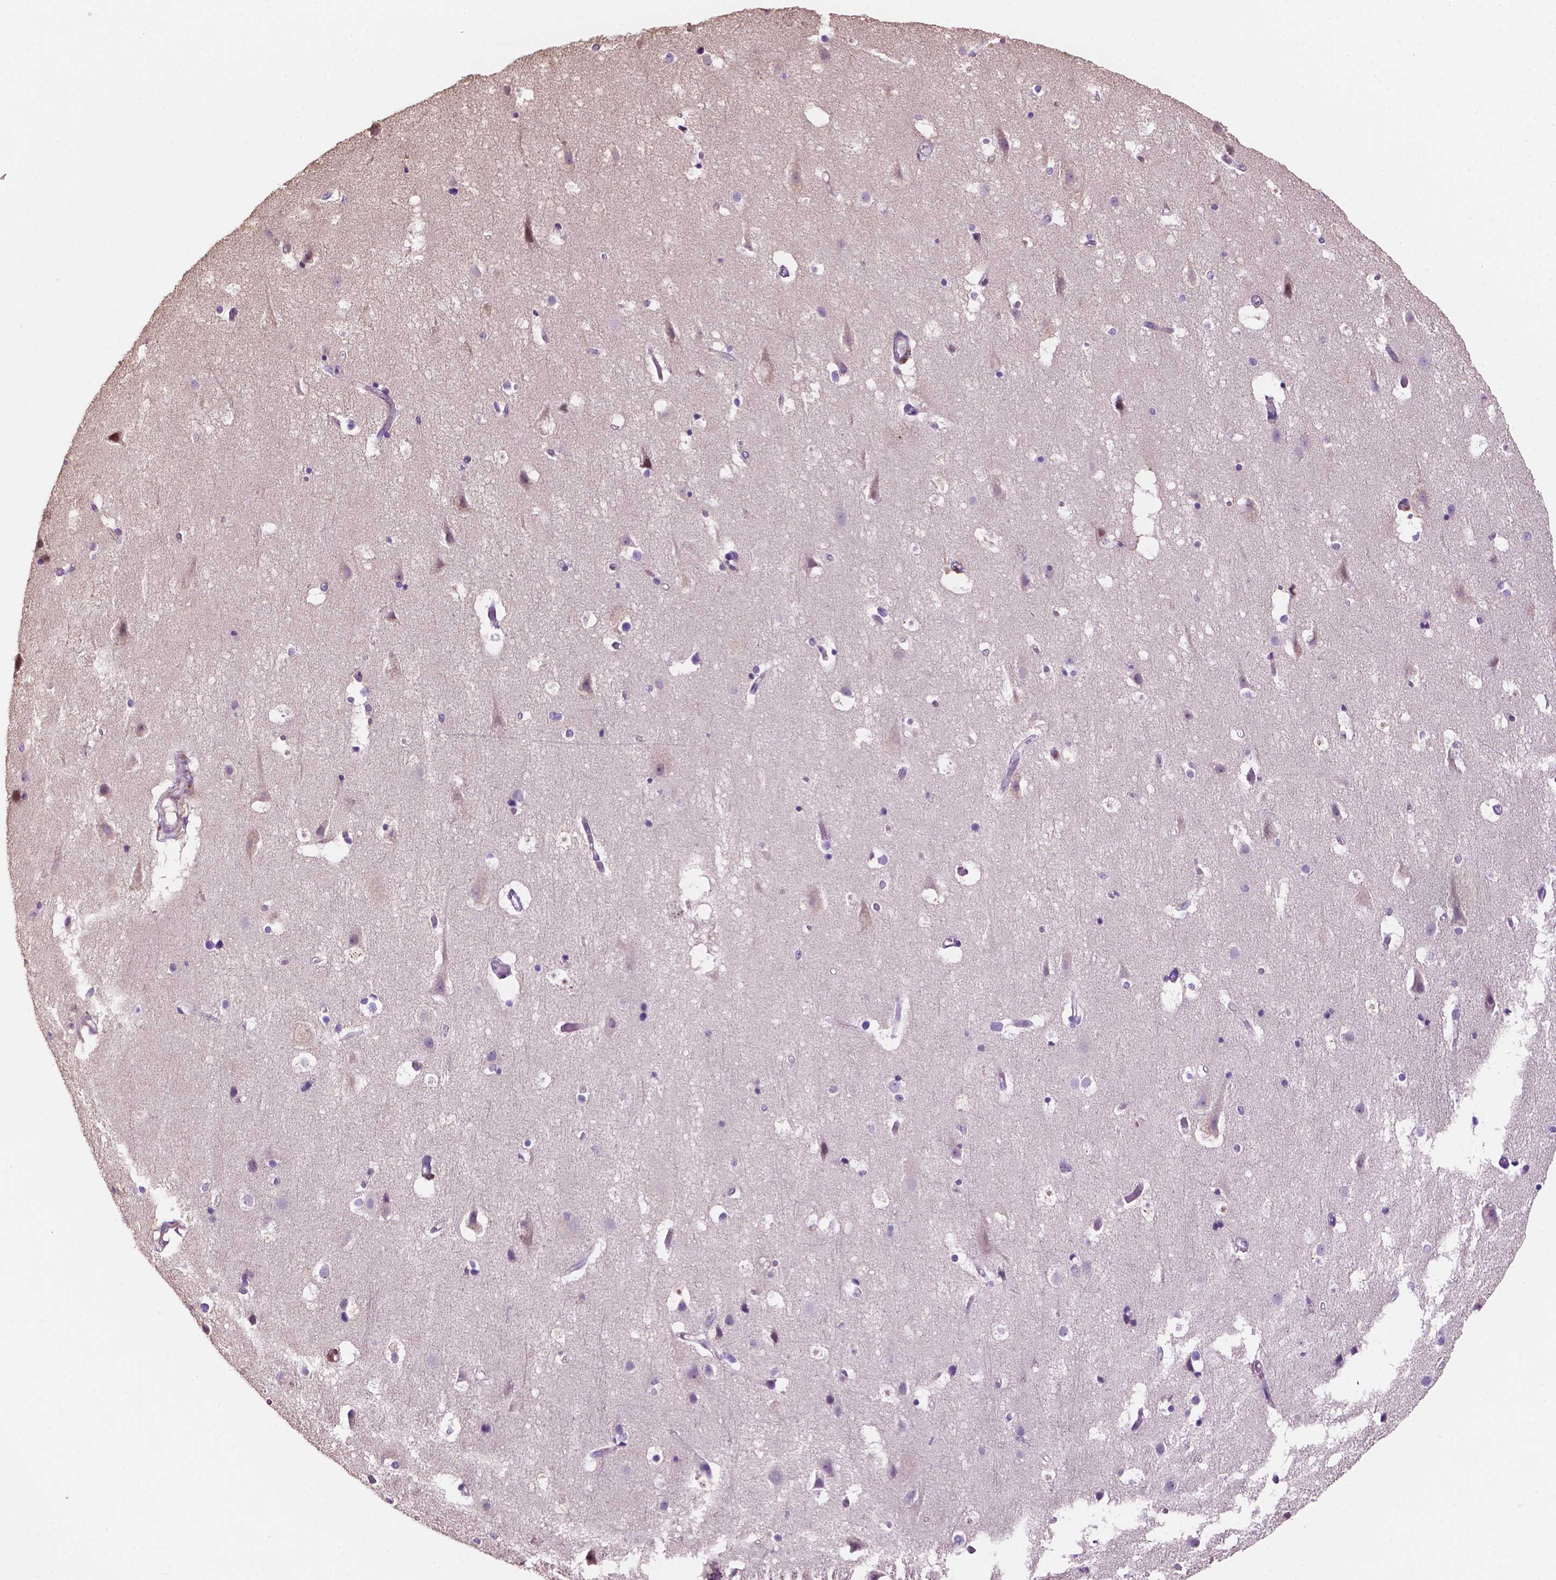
{"staining": {"intensity": "negative", "quantity": "none", "location": "none"}, "tissue": "cerebral cortex", "cell_type": "Endothelial cells", "image_type": "normal", "snomed": [{"axis": "morphology", "description": "Normal tissue, NOS"}, {"axis": "topography", "description": "Cerebral cortex"}], "caption": "Histopathology image shows no protein staining in endothelial cells of benign cerebral cortex.", "gene": "CLDN17", "patient": {"sex": "female", "age": 52}}